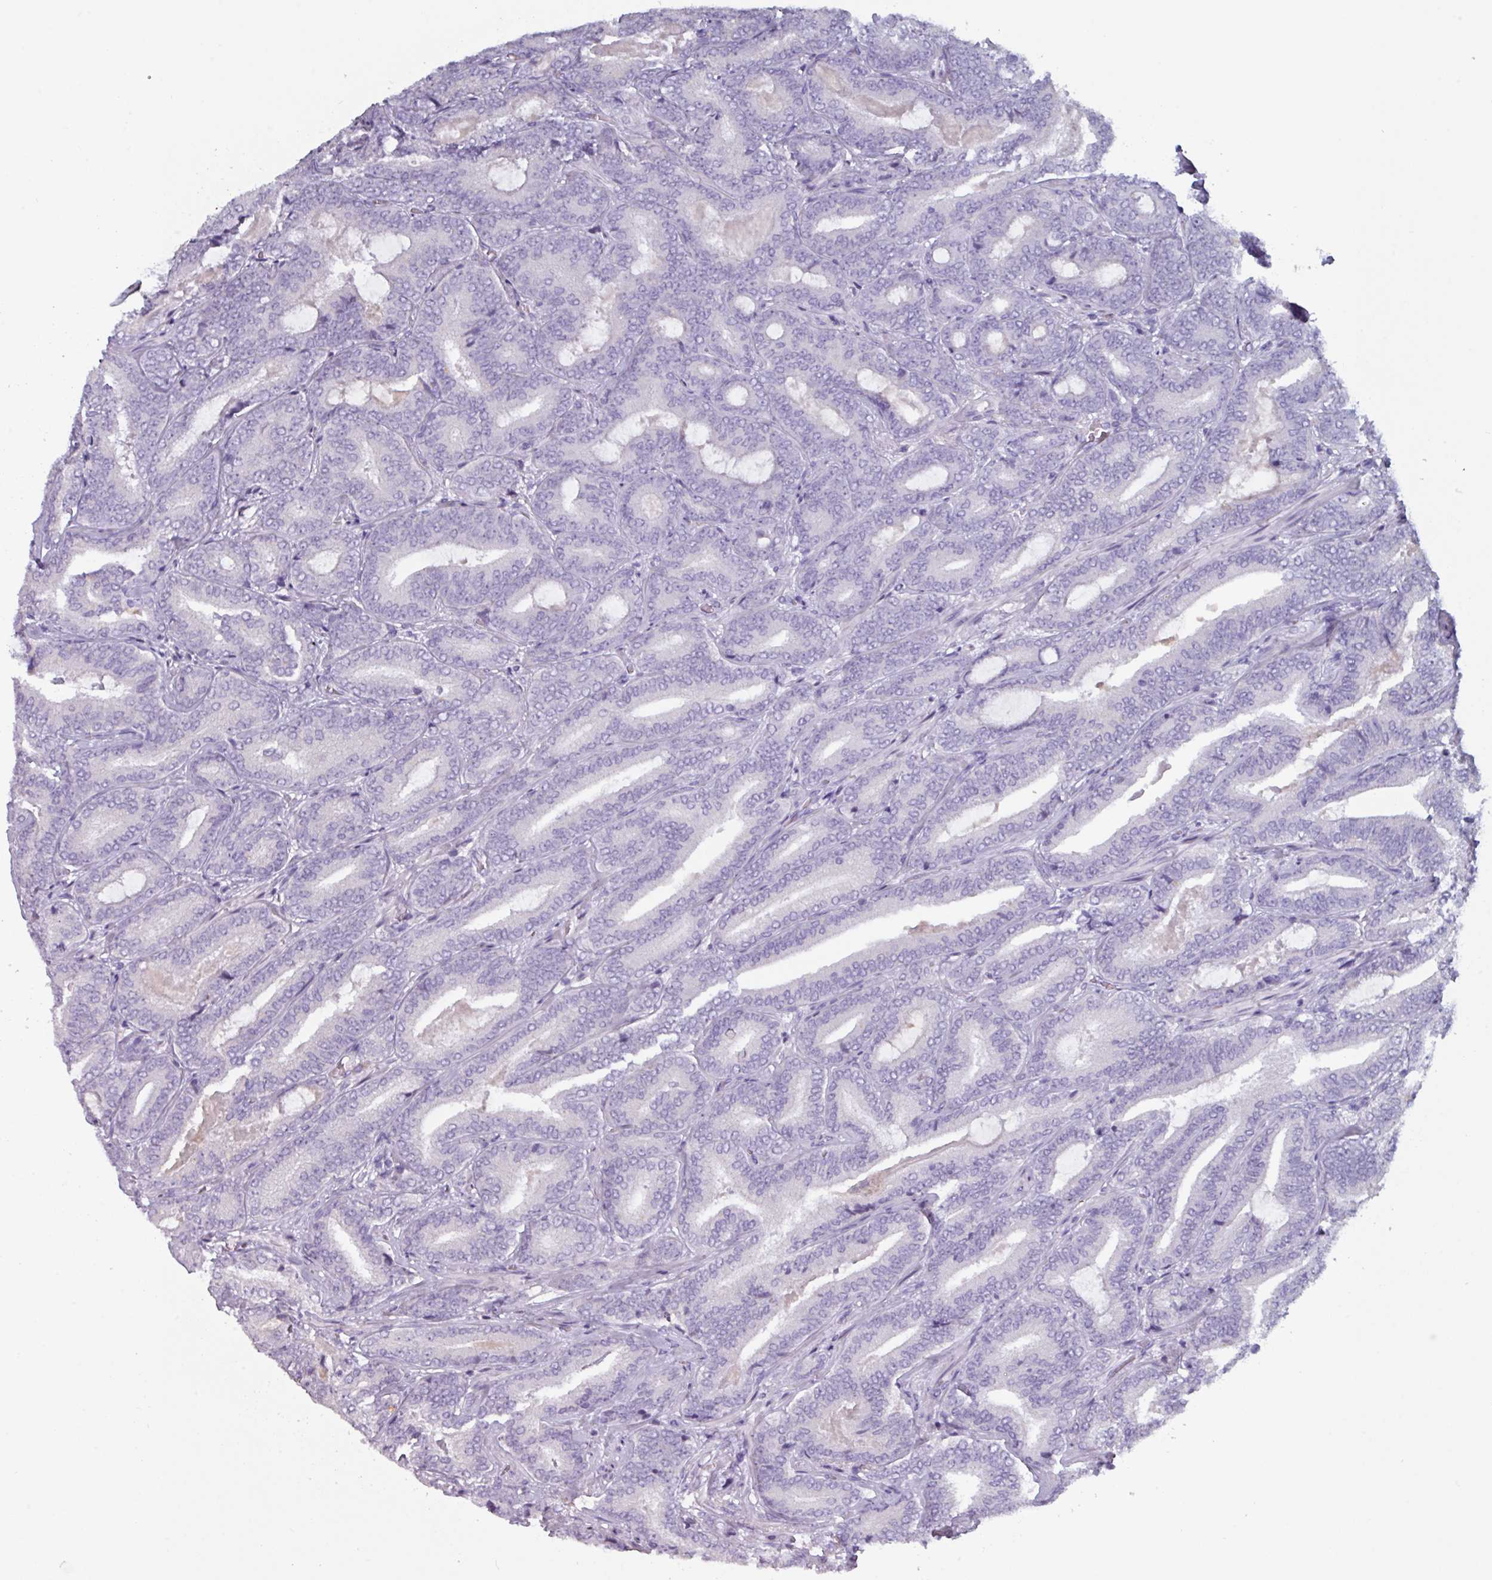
{"staining": {"intensity": "negative", "quantity": "none", "location": "none"}, "tissue": "prostate cancer", "cell_type": "Tumor cells", "image_type": "cancer", "snomed": [{"axis": "morphology", "description": "Adenocarcinoma, Low grade"}, {"axis": "topography", "description": "Prostate and seminal vesicle, NOS"}], "caption": "Immunohistochemical staining of prostate low-grade adenocarcinoma displays no significant staining in tumor cells.", "gene": "OR2T10", "patient": {"sex": "male", "age": 61}}